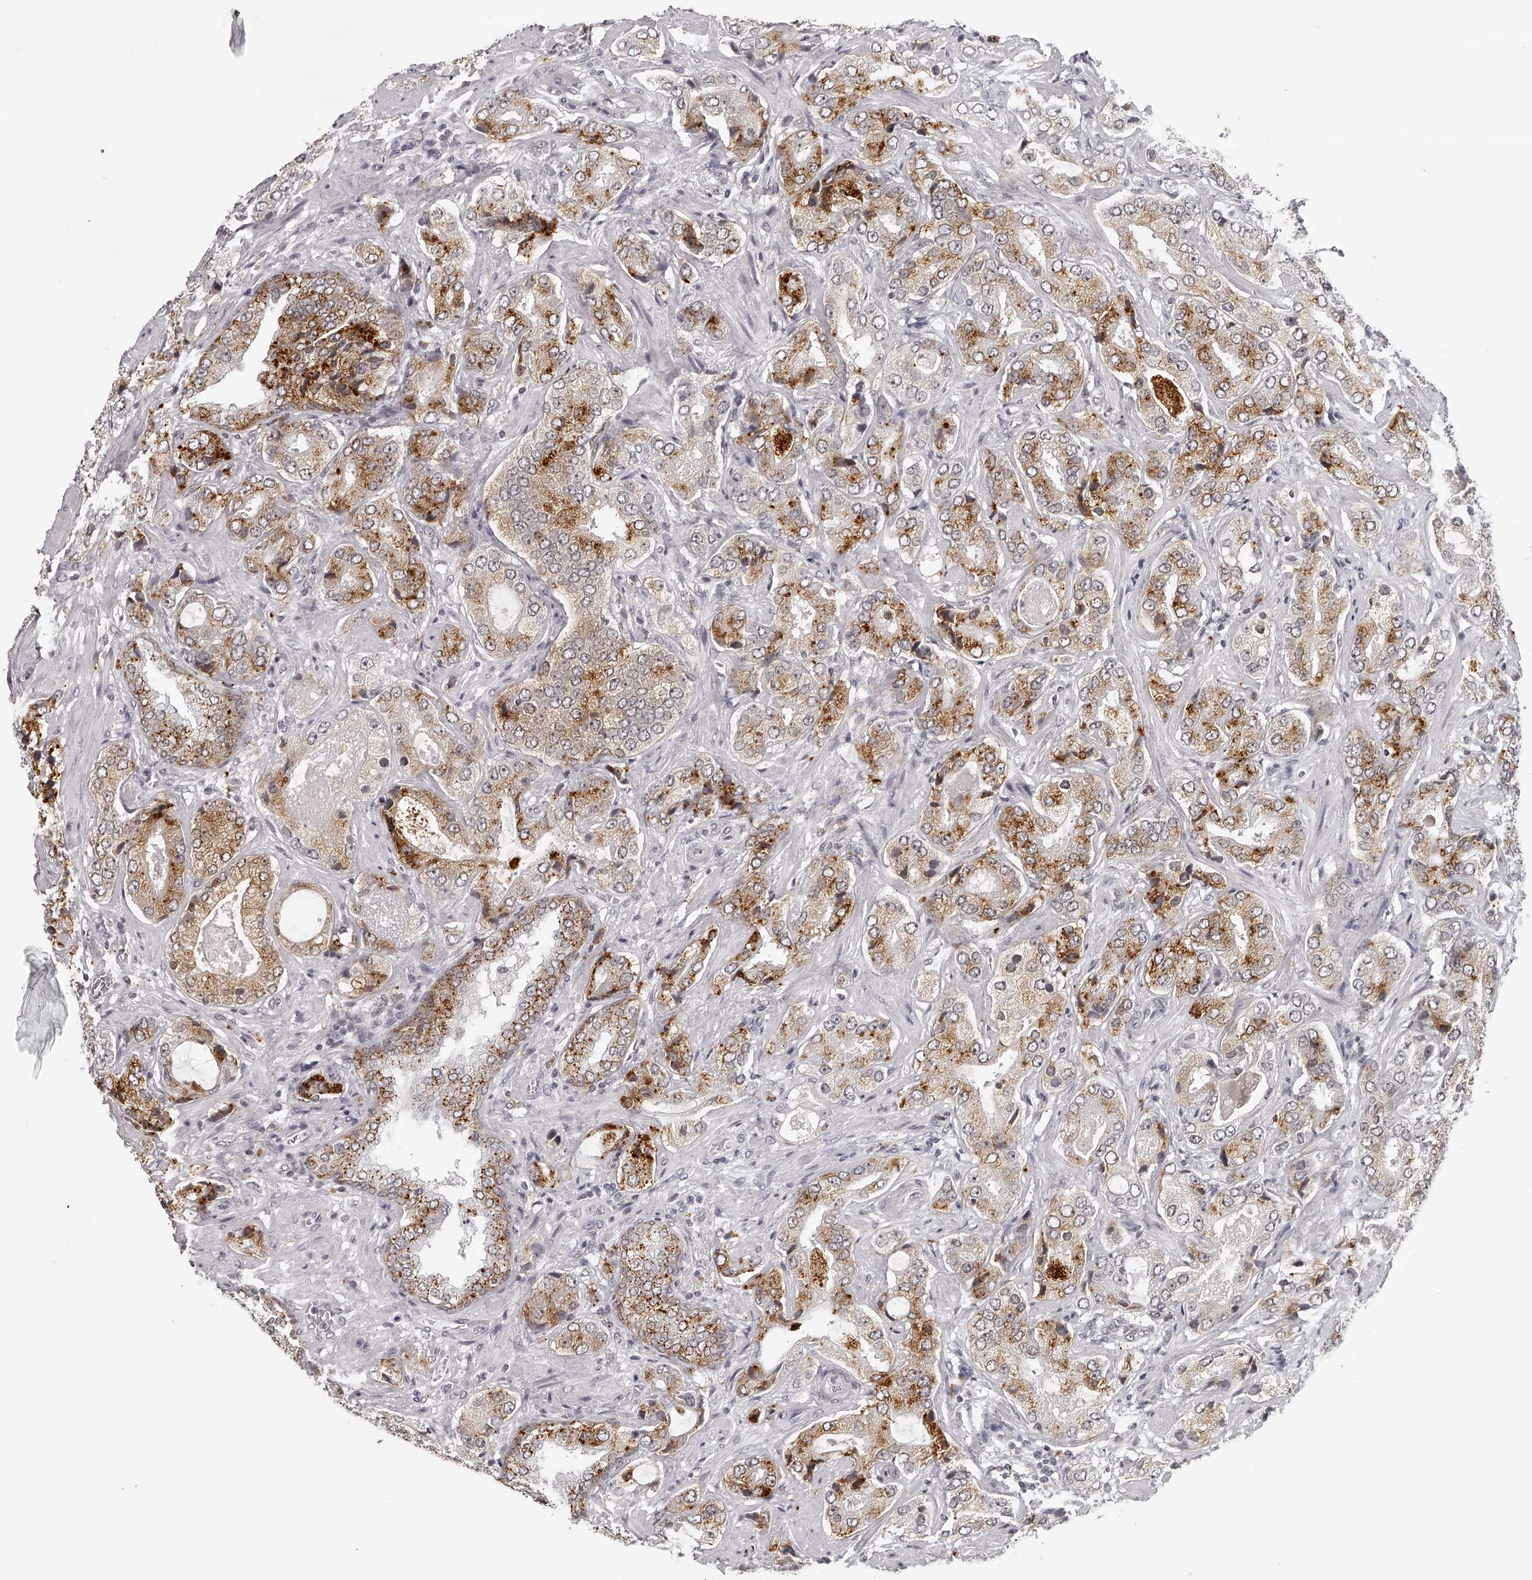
{"staining": {"intensity": "strong", "quantity": "25%-75%", "location": "cytoplasmic/membranous"}, "tissue": "prostate cancer", "cell_type": "Tumor cells", "image_type": "cancer", "snomed": [{"axis": "morphology", "description": "Normal tissue, NOS"}, {"axis": "morphology", "description": "Adenocarcinoma, High grade"}, {"axis": "topography", "description": "Prostate"}, {"axis": "topography", "description": "Peripheral nerve tissue"}], "caption": "A micrograph showing strong cytoplasmic/membranous positivity in about 25%-75% of tumor cells in adenocarcinoma (high-grade) (prostate), as visualized by brown immunohistochemical staining.", "gene": "RNF220", "patient": {"sex": "male", "age": 59}}